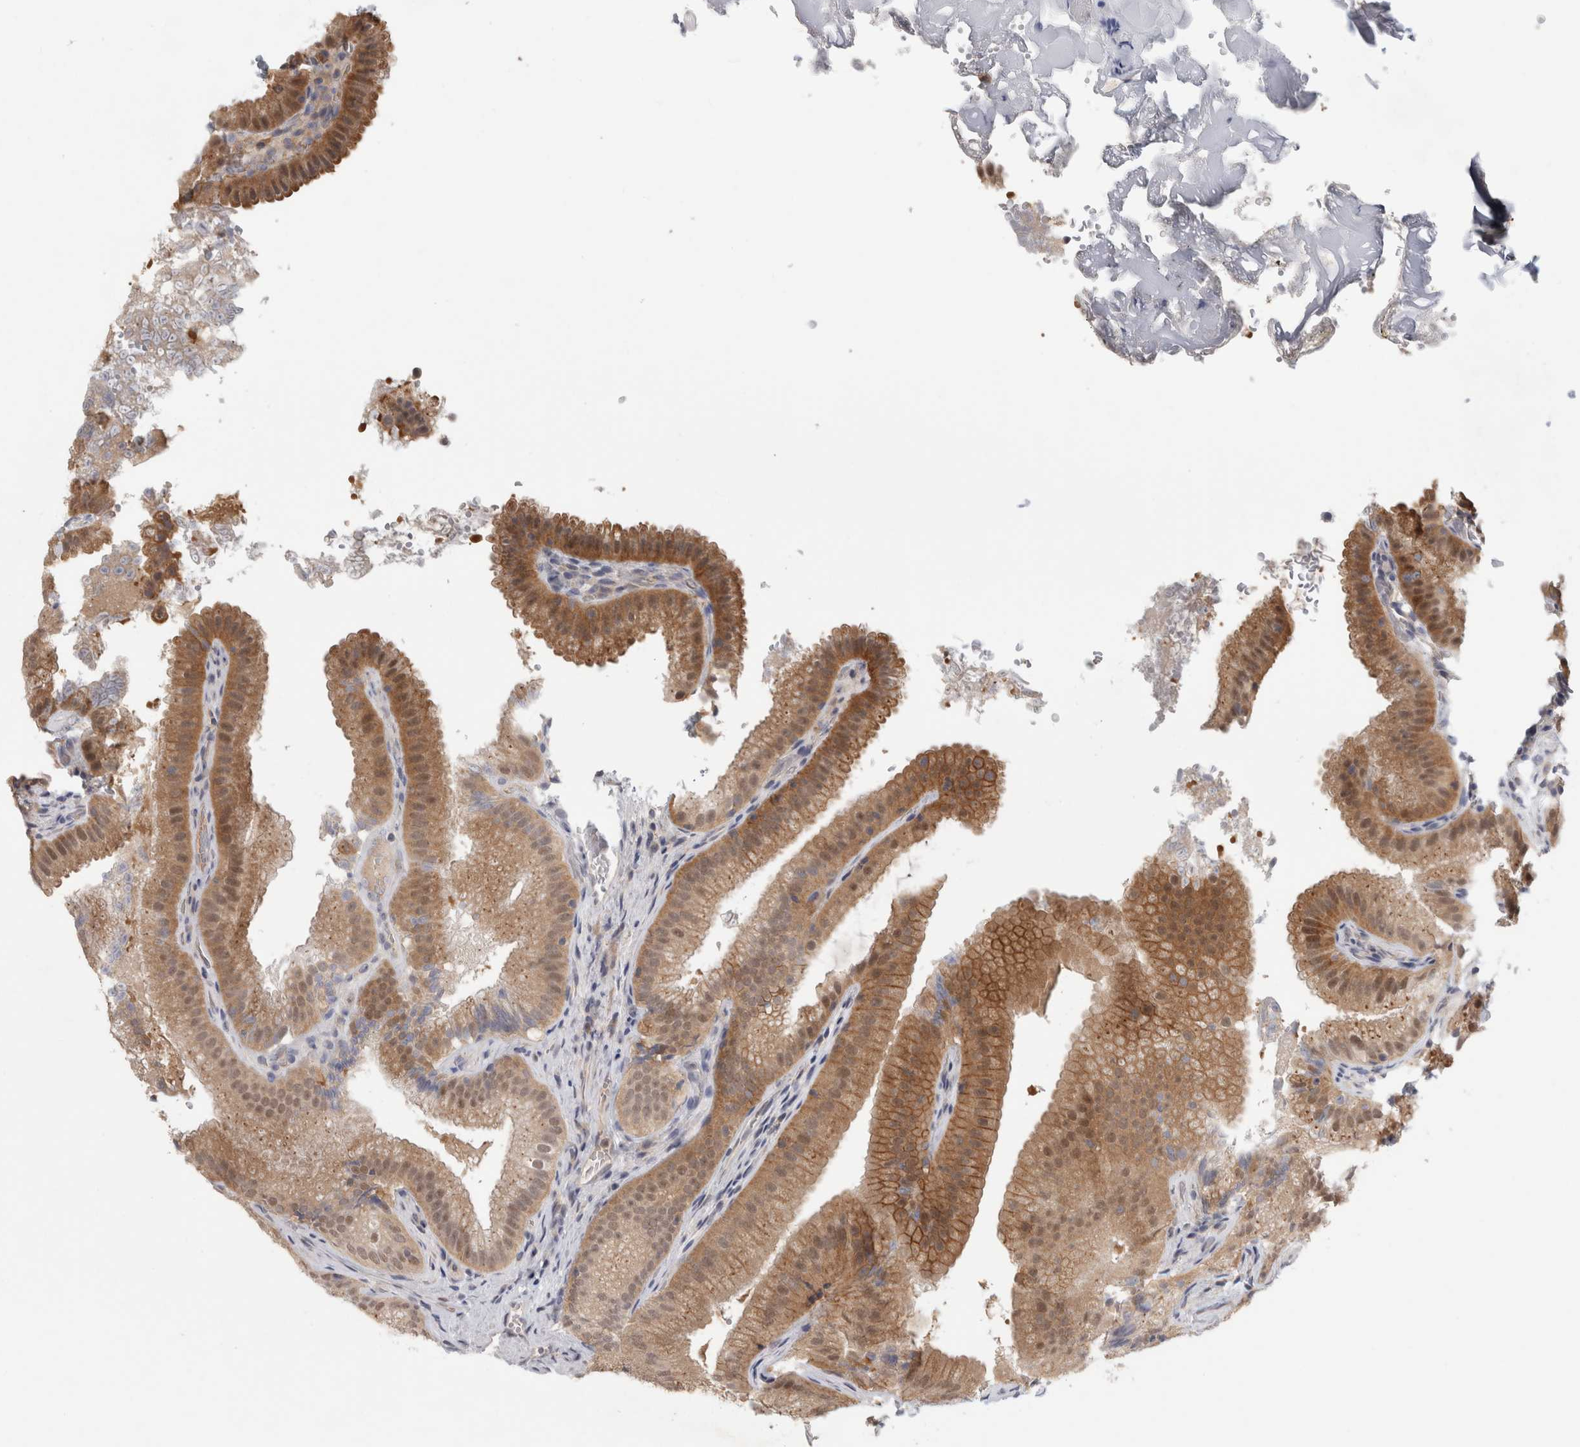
{"staining": {"intensity": "moderate", "quantity": ">75%", "location": "cytoplasmic/membranous,nuclear"}, "tissue": "gallbladder", "cell_type": "Glandular cells", "image_type": "normal", "snomed": [{"axis": "morphology", "description": "Normal tissue, NOS"}, {"axis": "topography", "description": "Gallbladder"}], "caption": "The photomicrograph displays a brown stain indicating the presence of a protein in the cytoplasmic/membranous,nuclear of glandular cells in gallbladder. Using DAB (brown) and hematoxylin (blue) stains, captured at high magnification using brightfield microscopy.", "gene": "PIGP", "patient": {"sex": "female", "age": 30}}